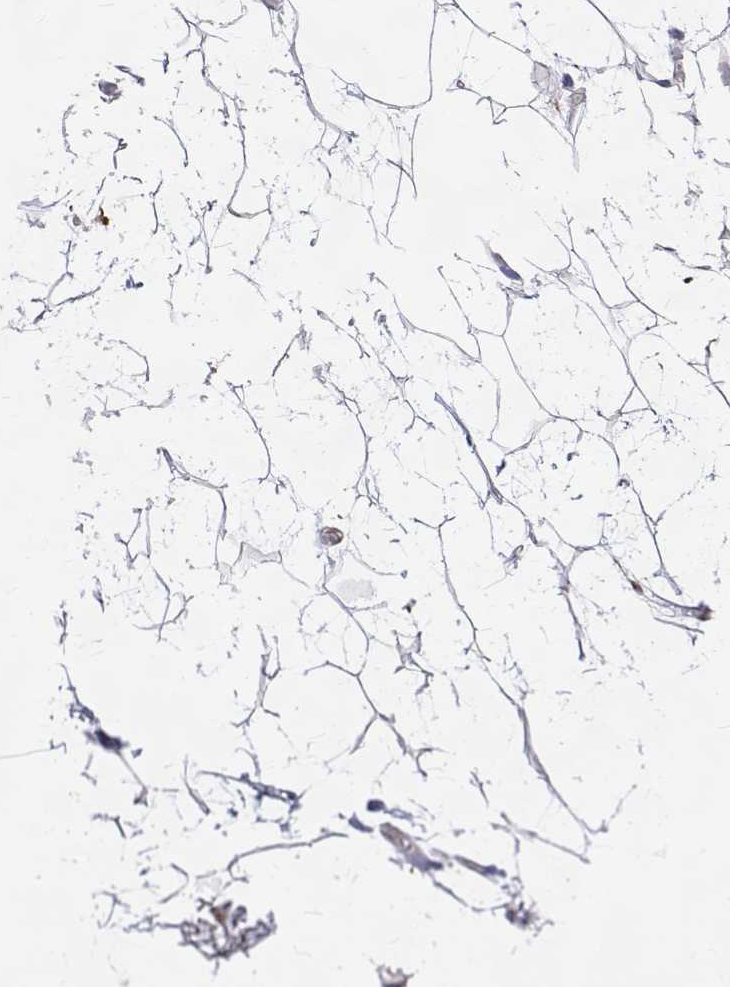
{"staining": {"intensity": "negative", "quantity": "none", "location": "none"}, "tissue": "adipose tissue", "cell_type": "Adipocytes", "image_type": "normal", "snomed": [{"axis": "morphology", "description": "Normal tissue, NOS"}, {"axis": "topography", "description": "Anal"}, {"axis": "topography", "description": "Peripheral nerve tissue"}], "caption": "Histopathology image shows no significant protein expression in adipocytes of normal adipose tissue.", "gene": "OPRPN", "patient": {"sex": "male", "age": 78}}